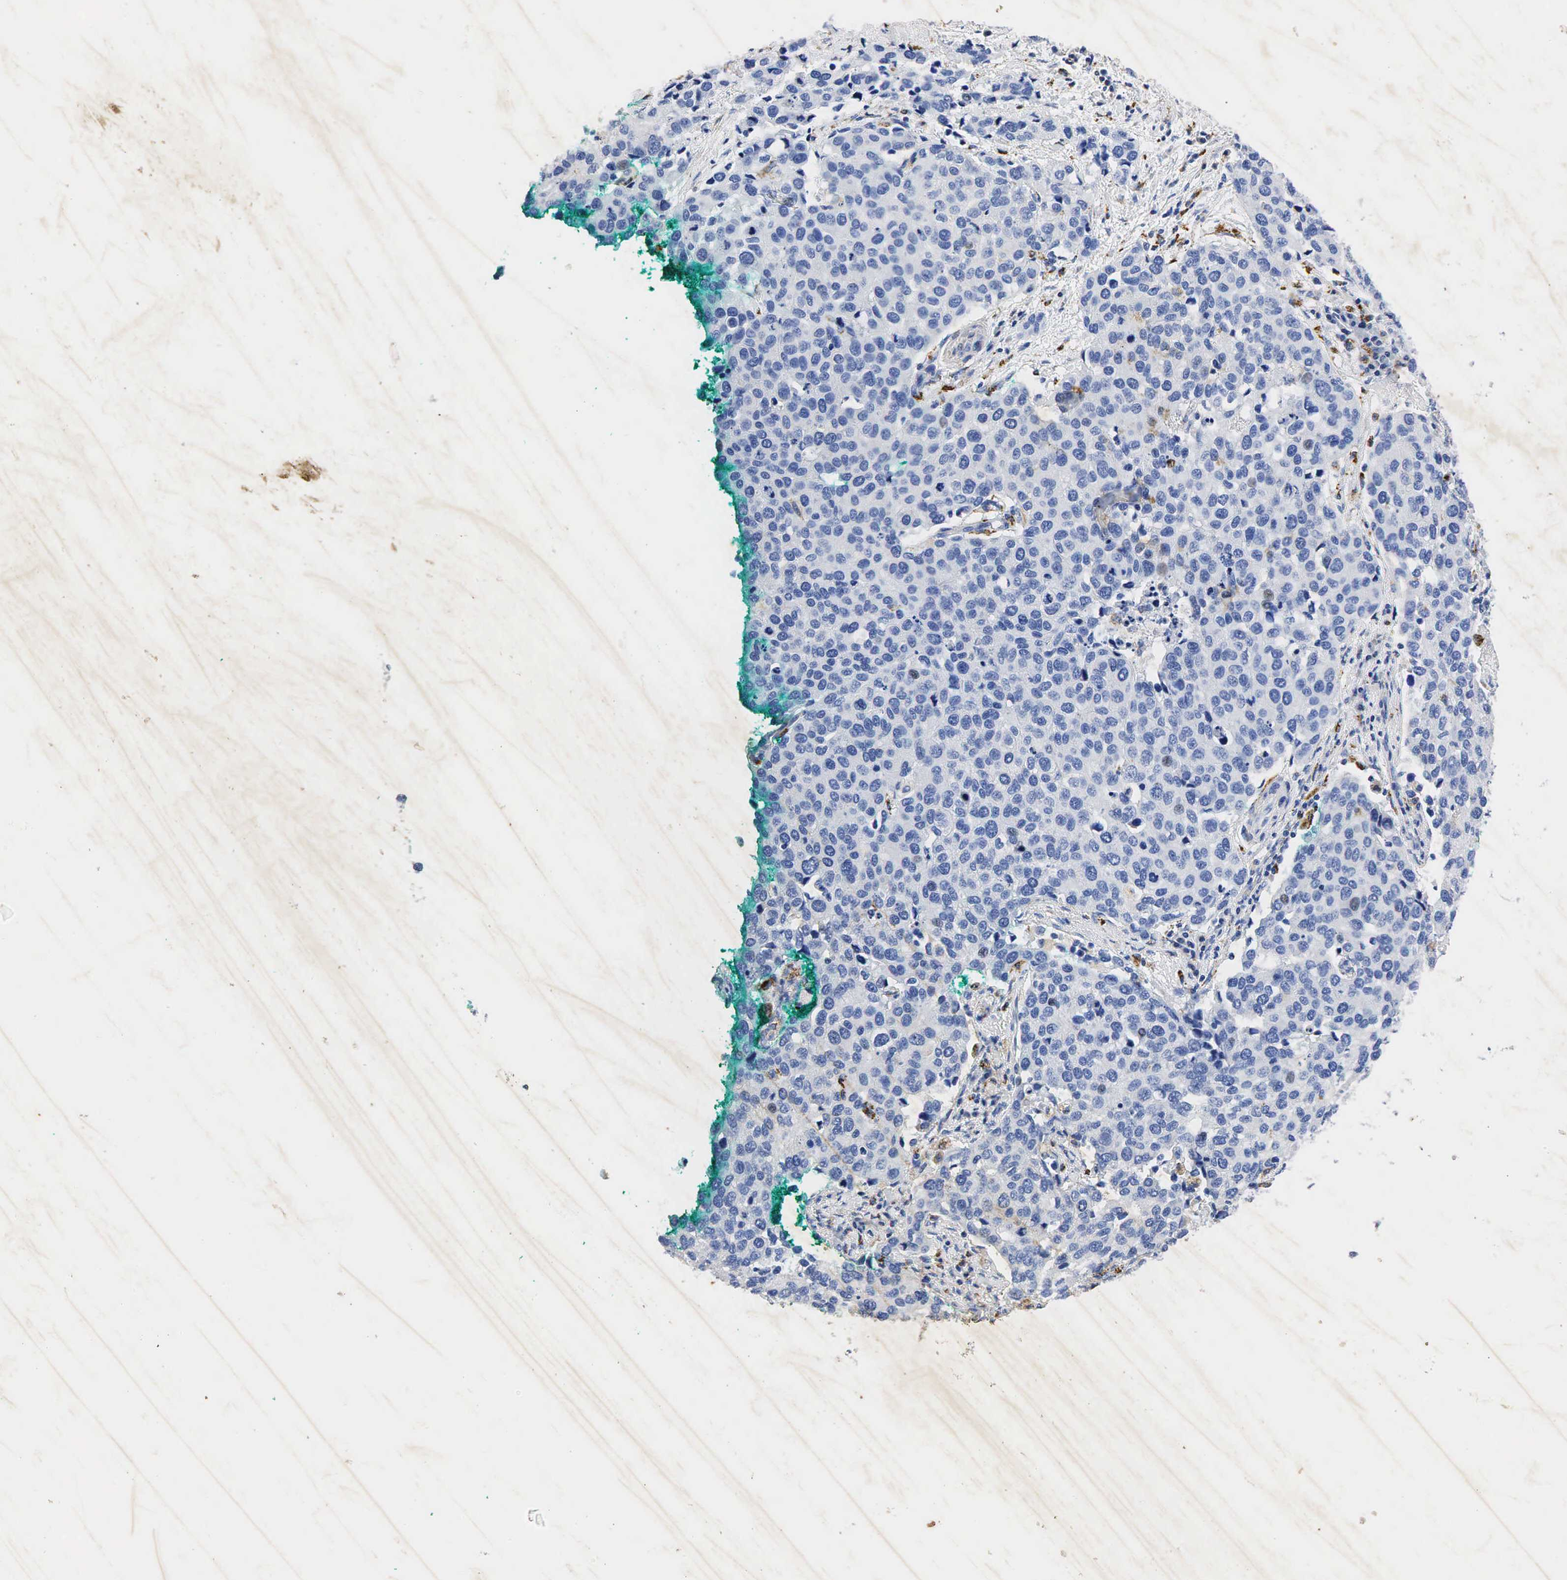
{"staining": {"intensity": "negative", "quantity": "none", "location": "none"}, "tissue": "cervical cancer", "cell_type": "Tumor cells", "image_type": "cancer", "snomed": [{"axis": "morphology", "description": "Squamous cell carcinoma, NOS"}, {"axis": "topography", "description": "Cervix"}], "caption": "This is an IHC micrograph of human squamous cell carcinoma (cervical). There is no expression in tumor cells.", "gene": "SYP", "patient": {"sex": "female", "age": 54}}